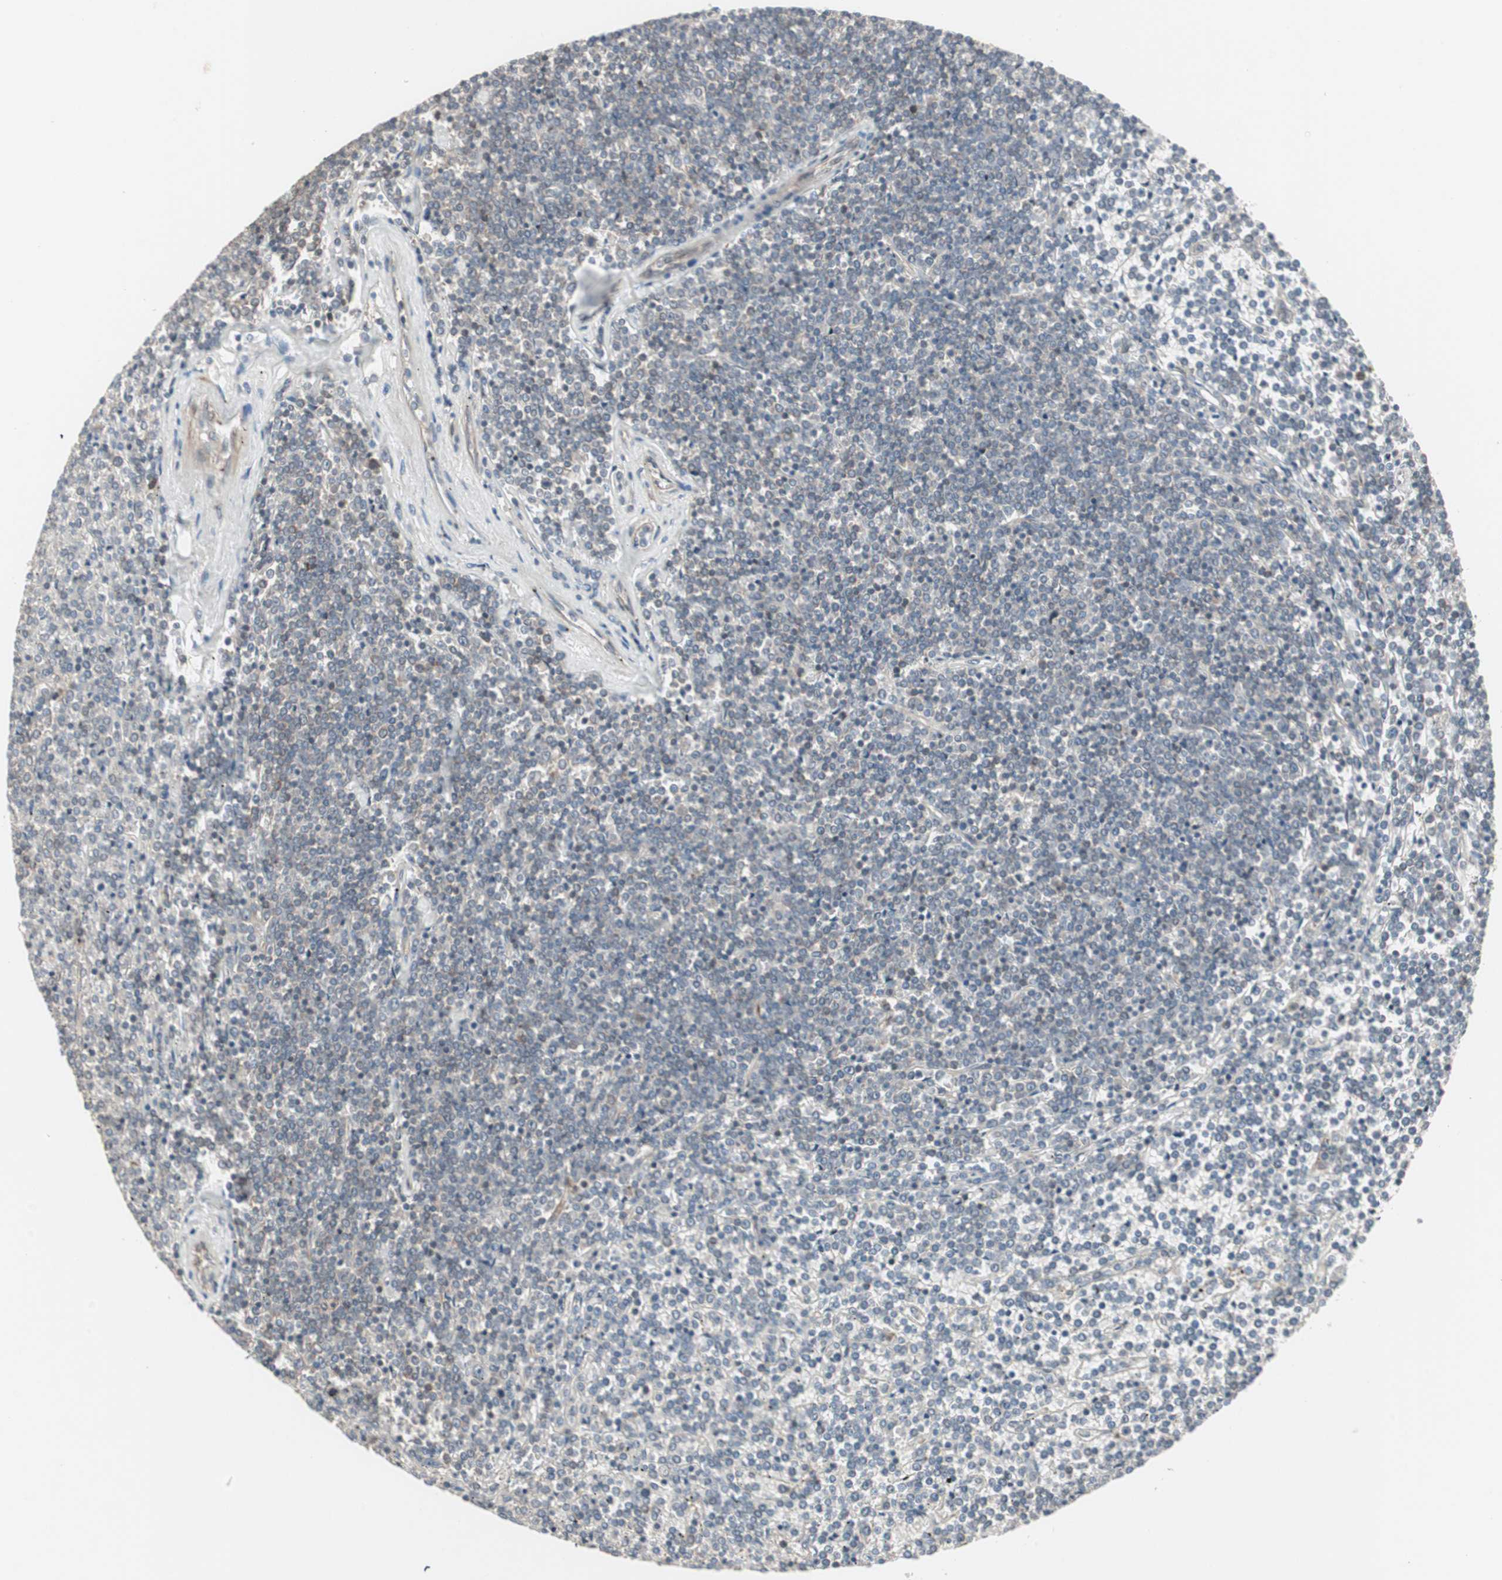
{"staining": {"intensity": "weak", "quantity": "25%-75%", "location": "cytoplasmic/membranous"}, "tissue": "lymphoma", "cell_type": "Tumor cells", "image_type": "cancer", "snomed": [{"axis": "morphology", "description": "Malignant lymphoma, non-Hodgkin's type, Low grade"}, {"axis": "topography", "description": "Spleen"}], "caption": "Protein positivity by immunohistochemistry demonstrates weak cytoplasmic/membranous positivity in about 25%-75% of tumor cells in lymphoma.", "gene": "PFDN1", "patient": {"sex": "female", "age": 19}}